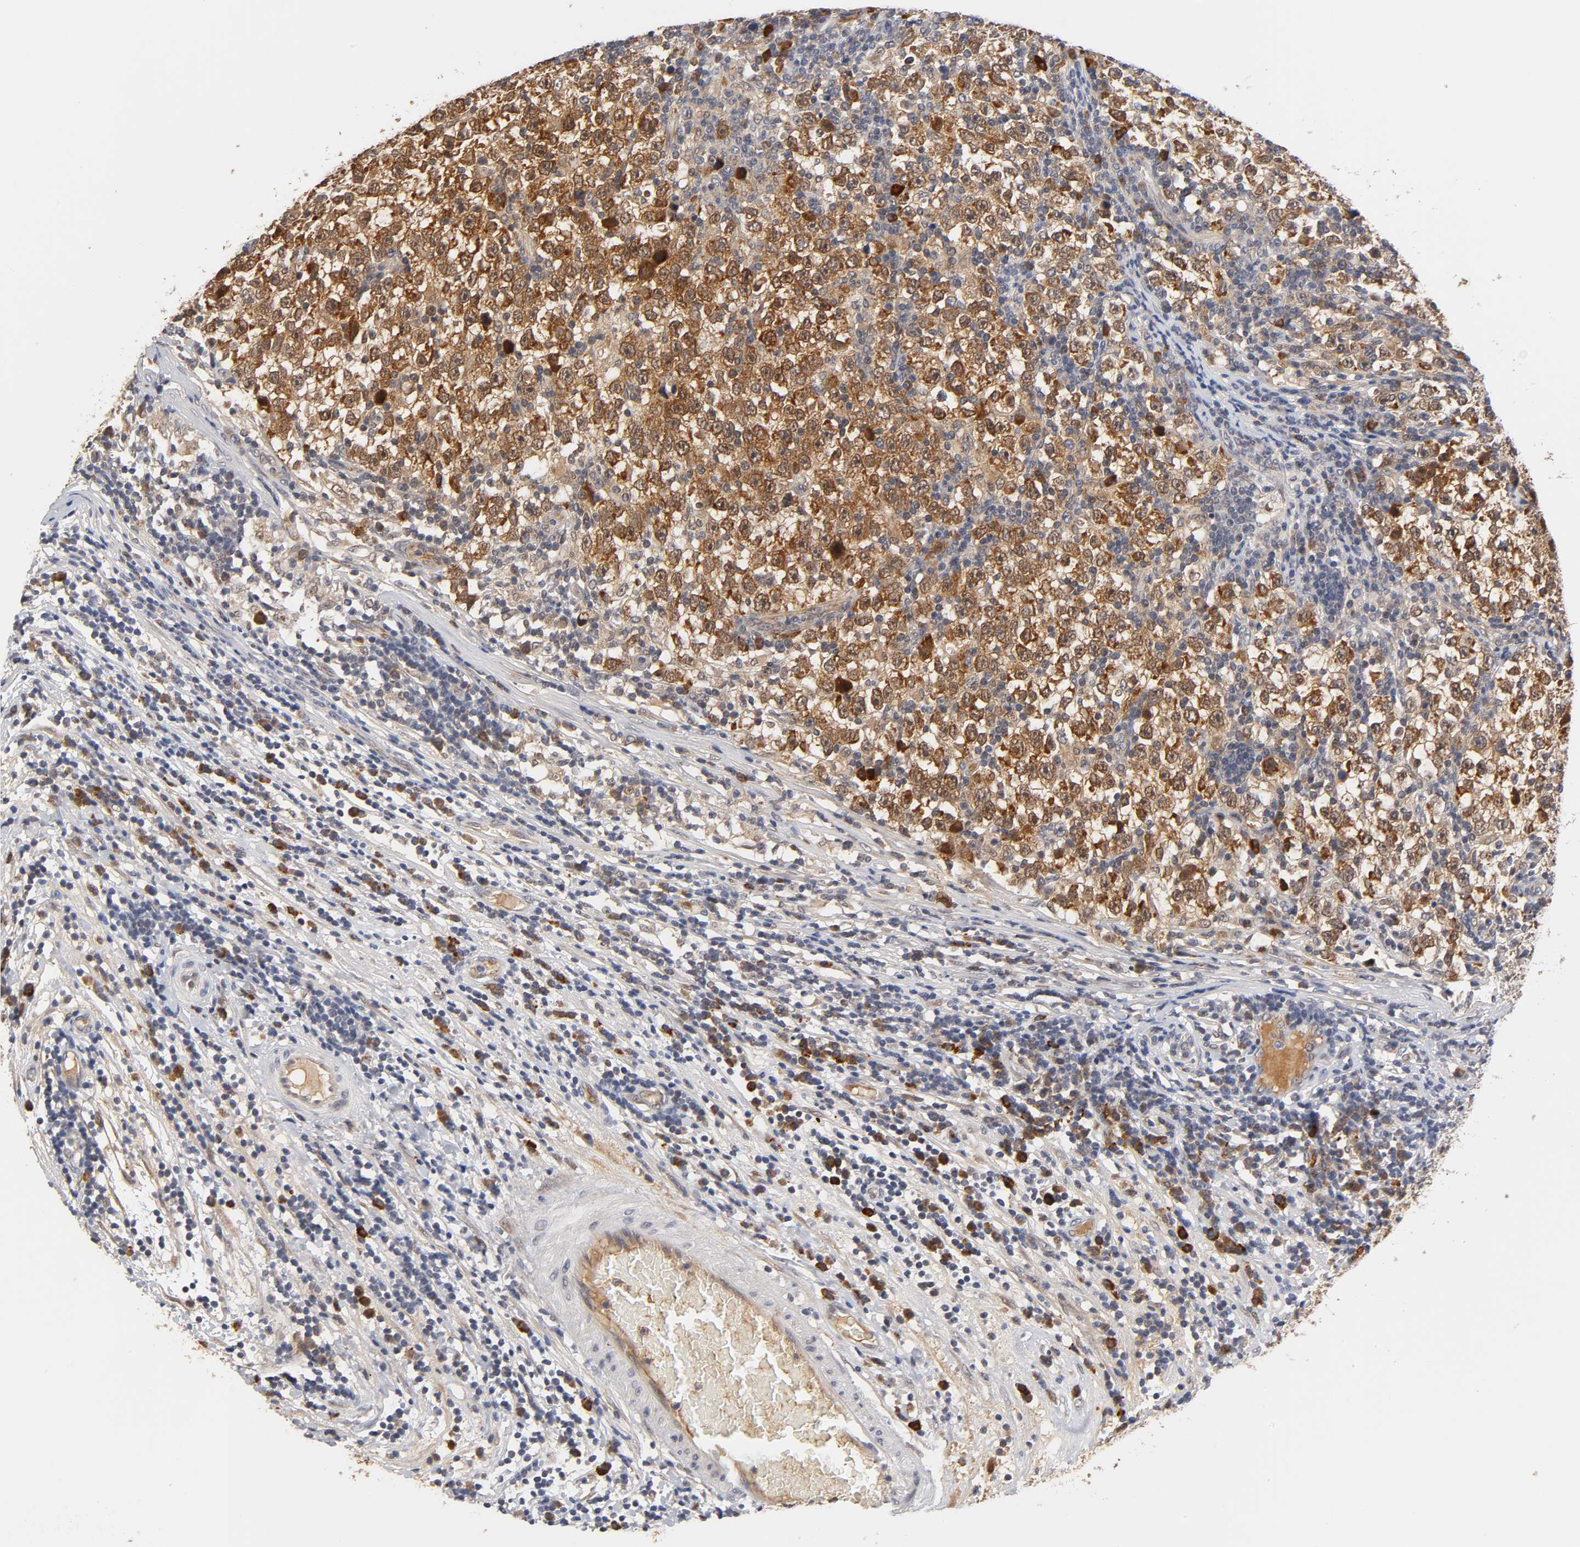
{"staining": {"intensity": "strong", "quantity": ">75%", "location": "cytoplasmic/membranous,nuclear"}, "tissue": "testis cancer", "cell_type": "Tumor cells", "image_type": "cancer", "snomed": [{"axis": "morphology", "description": "Seminoma, NOS"}, {"axis": "topography", "description": "Testis"}], "caption": "Immunohistochemistry (DAB (3,3'-diaminobenzidine)) staining of human testis cancer demonstrates strong cytoplasmic/membranous and nuclear protein positivity in about >75% of tumor cells.", "gene": "GSTZ1", "patient": {"sex": "male", "age": 43}}